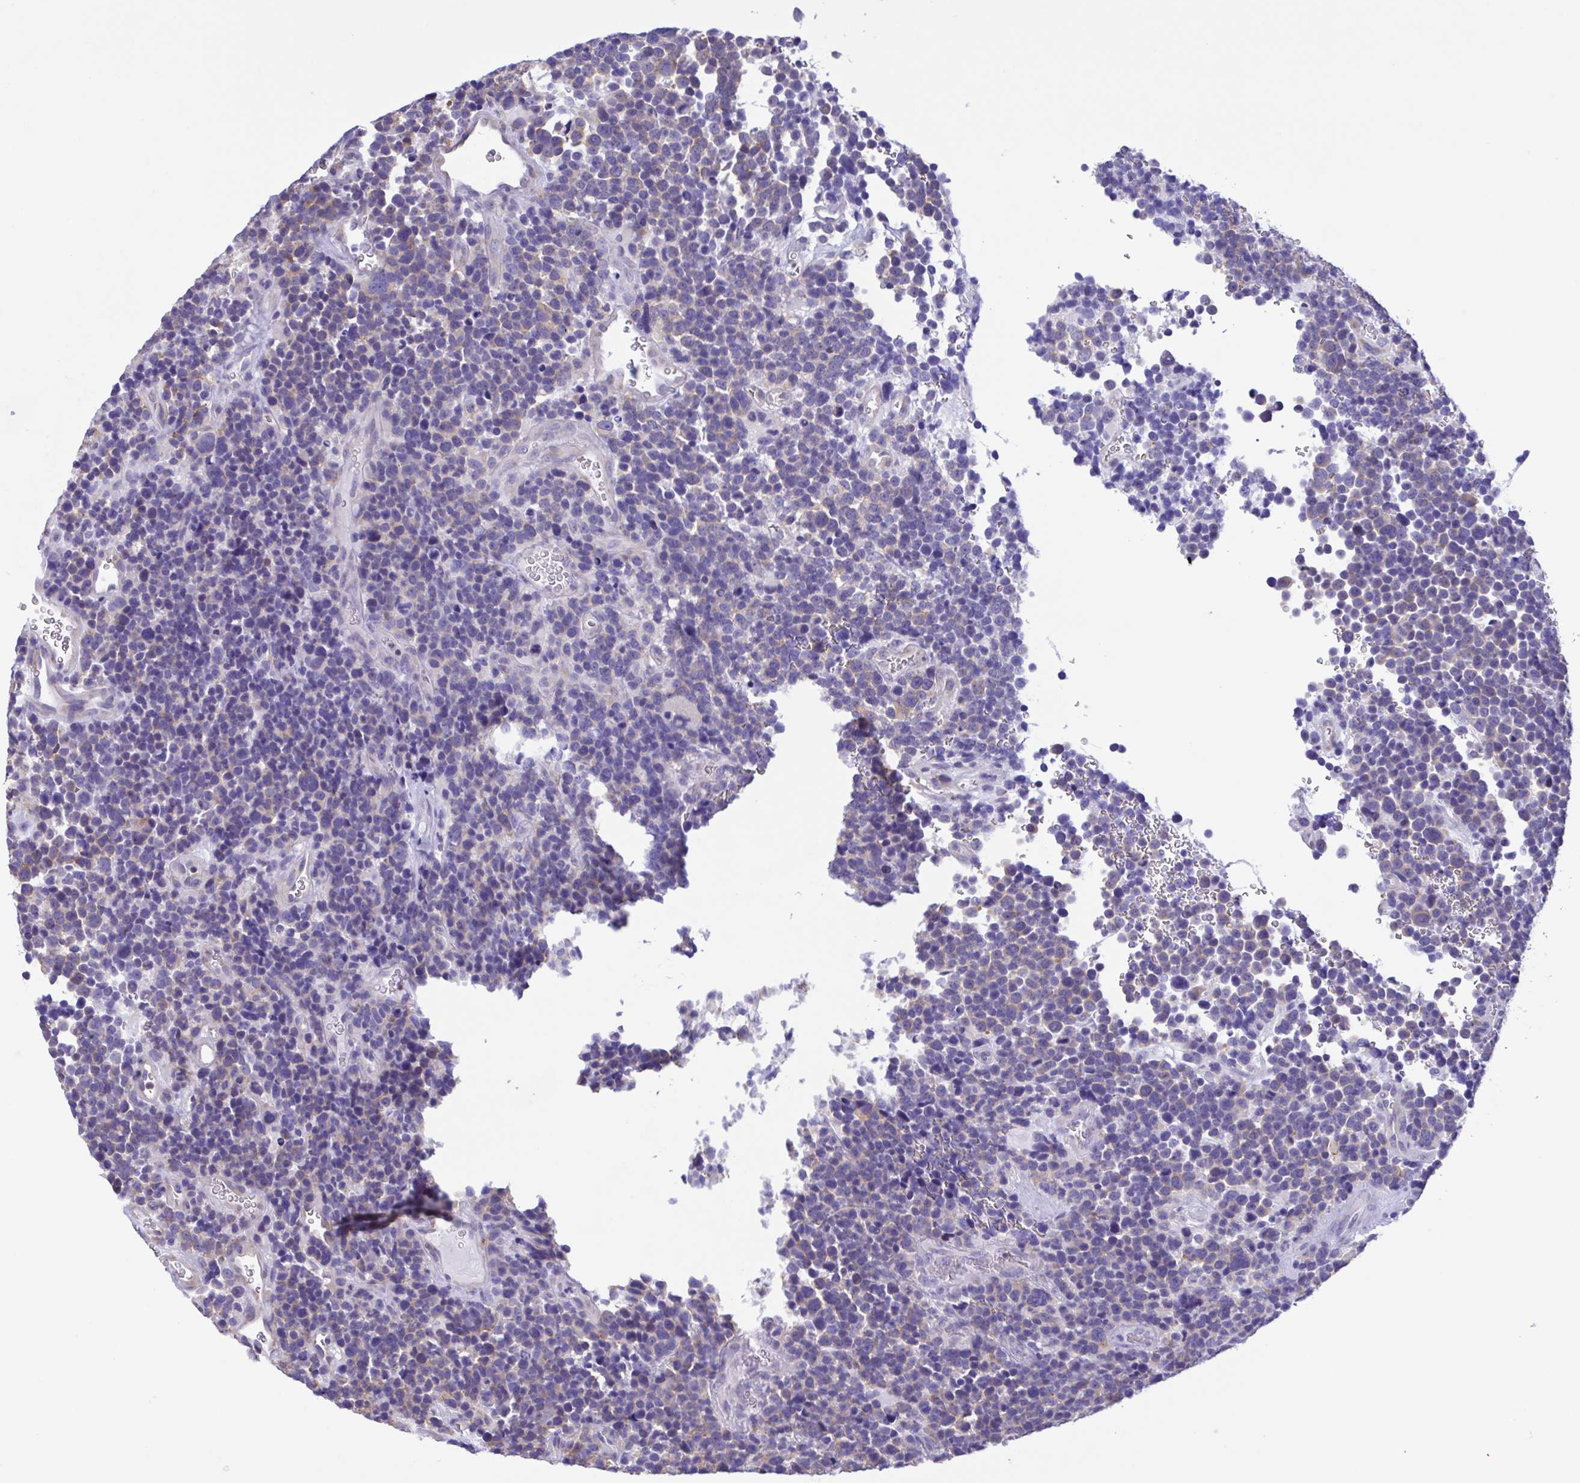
{"staining": {"intensity": "negative", "quantity": "none", "location": "none"}, "tissue": "glioma", "cell_type": "Tumor cells", "image_type": "cancer", "snomed": [{"axis": "morphology", "description": "Glioma, malignant, High grade"}, {"axis": "topography", "description": "Brain"}], "caption": "This is a histopathology image of immunohistochemistry (IHC) staining of glioma, which shows no positivity in tumor cells.", "gene": "TNNI3", "patient": {"sex": "male", "age": 33}}